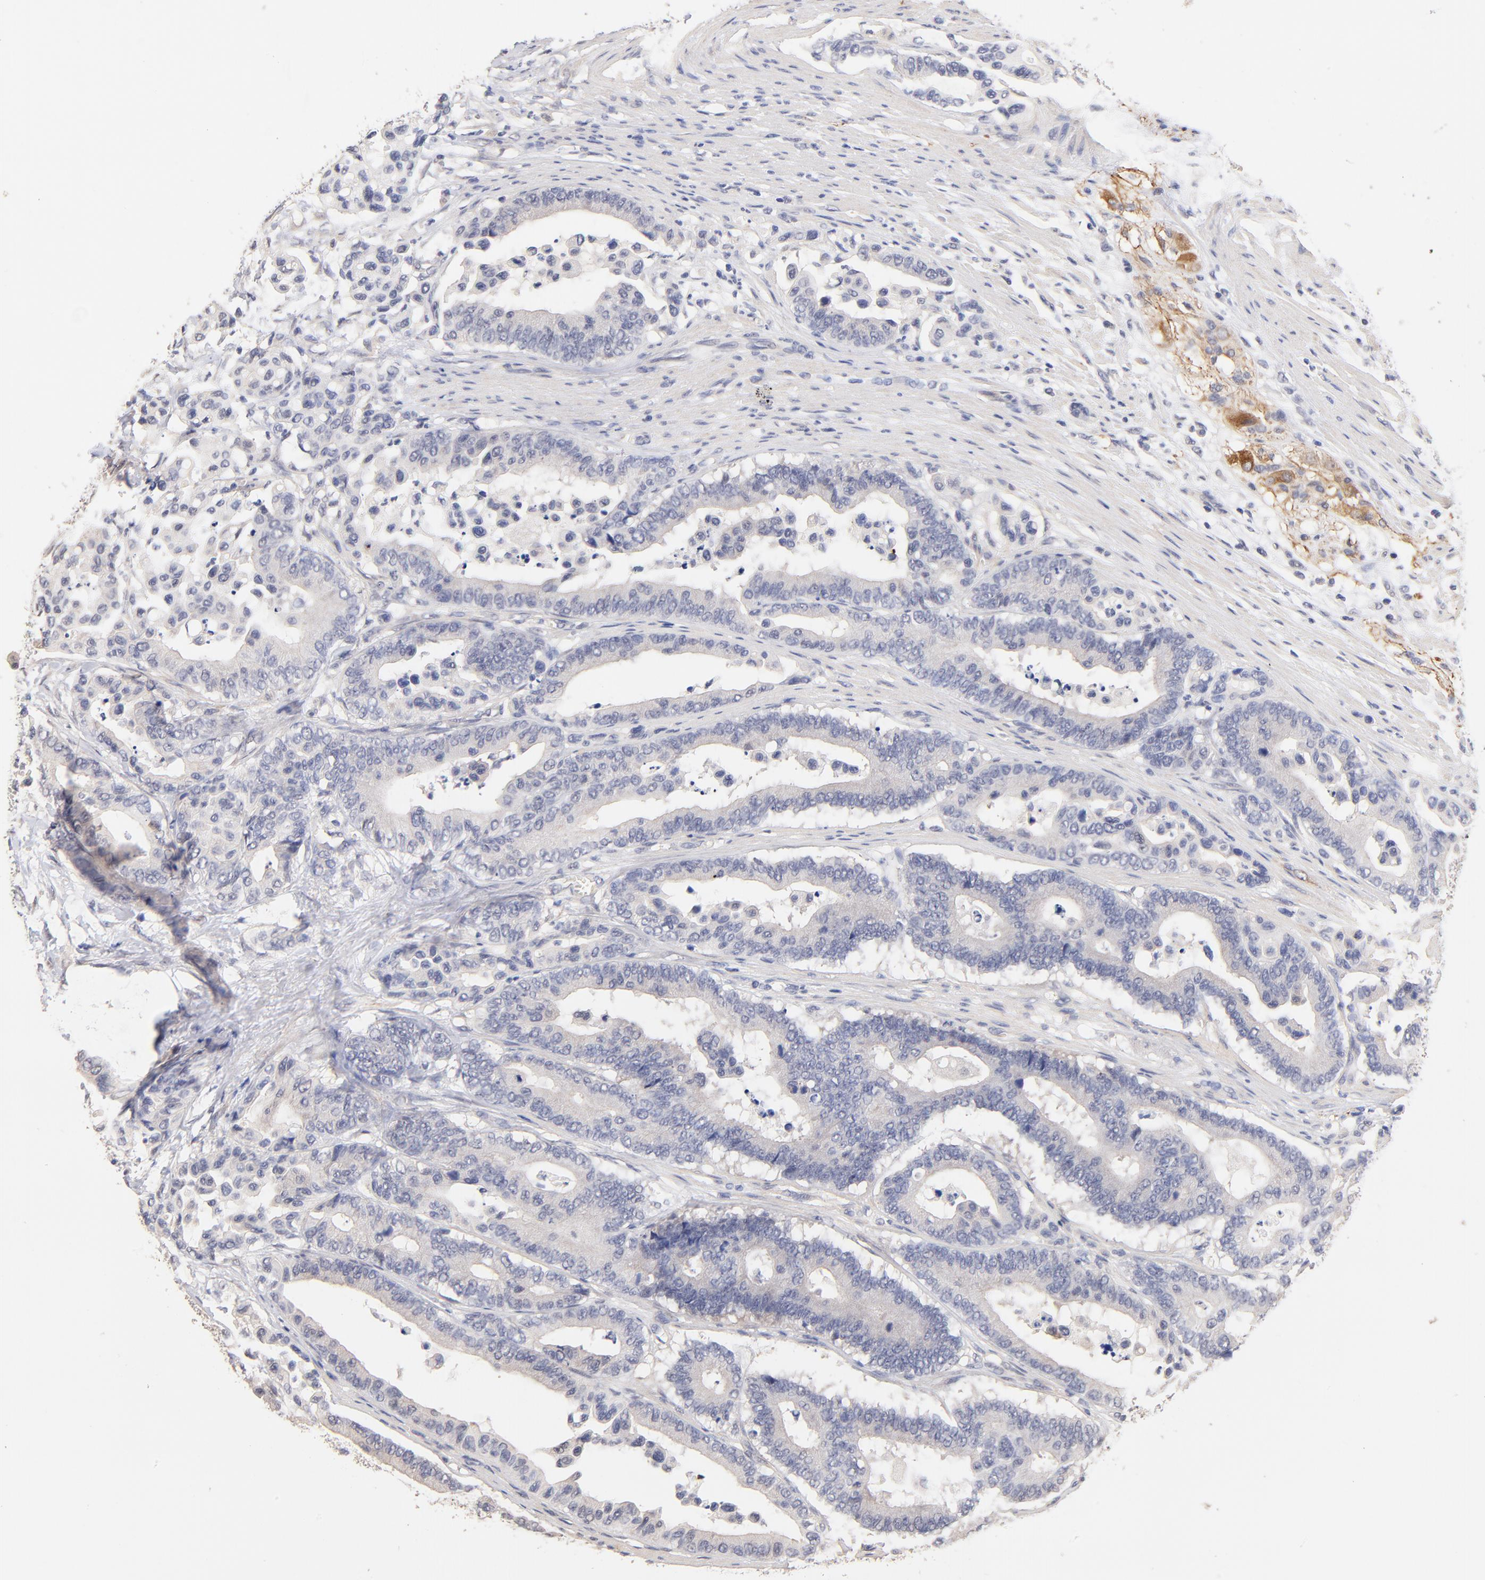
{"staining": {"intensity": "negative", "quantity": "none", "location": "none"}, "tissue": "colorectal cancer", "cell_type": "Tumor cells", "image_type": "cancer", "snomed": [{"axis": "morphology", "description": "Normal tissue, NOS"}, {"axis": "morphology", "description": "Adenocarcinoma, NOS"}, {"axis": "topography", "description": "Colon"}], "caption": "Immunohistochemistry (IHC) of colorectal cancer (adenocarcinoma) shows no positivity in tumor cells.", "gene": "RIBC2", "patient": {"sex": "male", "age": 82}}